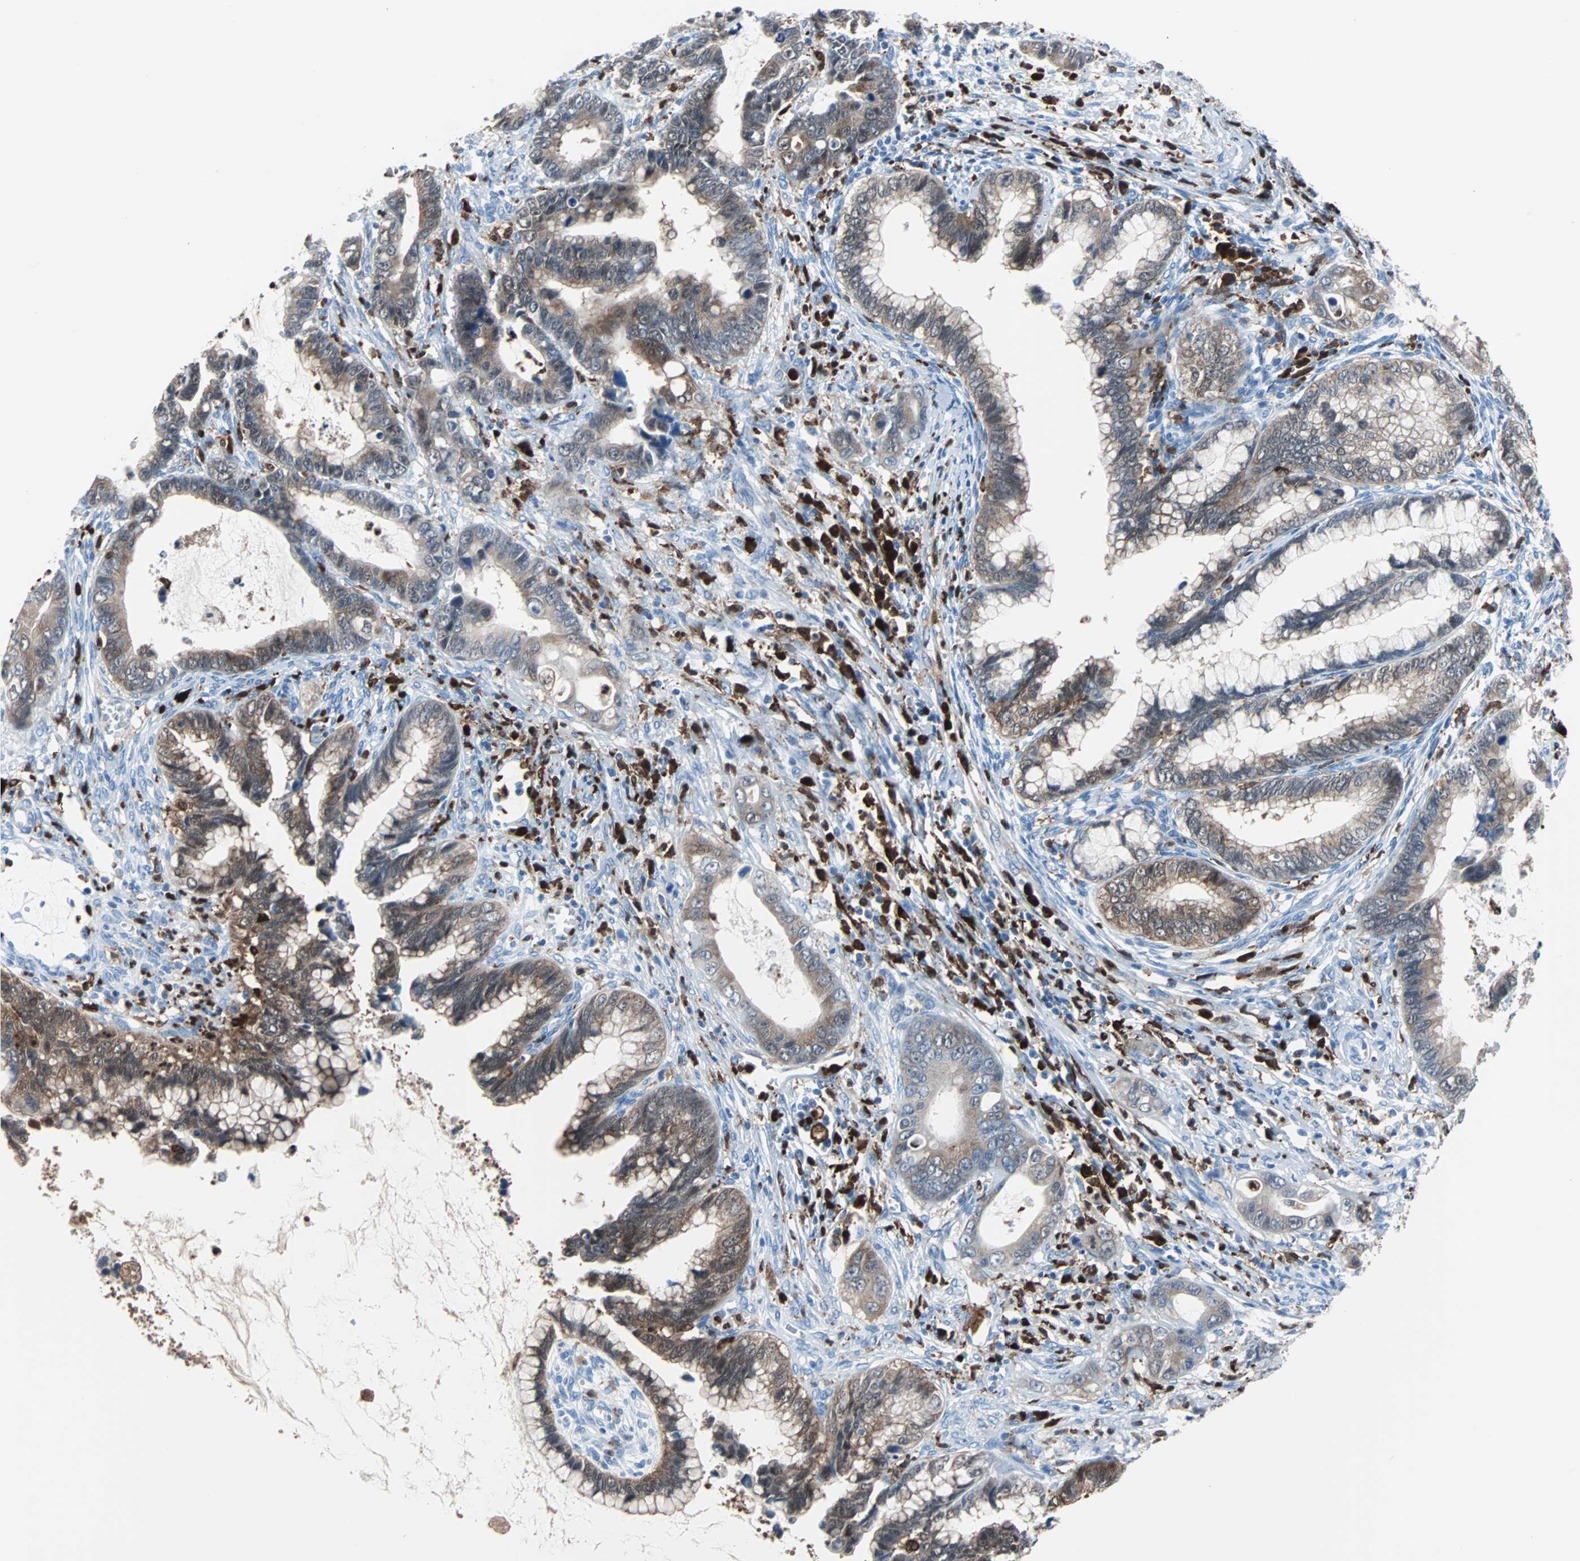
{"staining": {"intensity": "moderate", "quantity": "25%-75%", "location": "cytoplasmic/membranous"}, "tissue": "cervical cancer", "cell_type": "Tumor cells", "image_type": "cancer", "snomed": [{"axis": "morphology", "description": "Adenocarcinoma, NOS"}, {"axis": "topography", "description": "Cervix"}], "caption": "An IHC photomicrograph of neoplastic tissue is shown. Protein staining in brown shows moderate cytoplasmic/membranous positivity in cervical adenocarcinoma within tumor cells. The staining was performed using DAB (3,3'-diaminobenzidine), with brown indicating positive protein expression. Nuclei are stained blue with hematoxylin.", "gene": "SYK", "patient": {"sex": "female", "age": 44}}